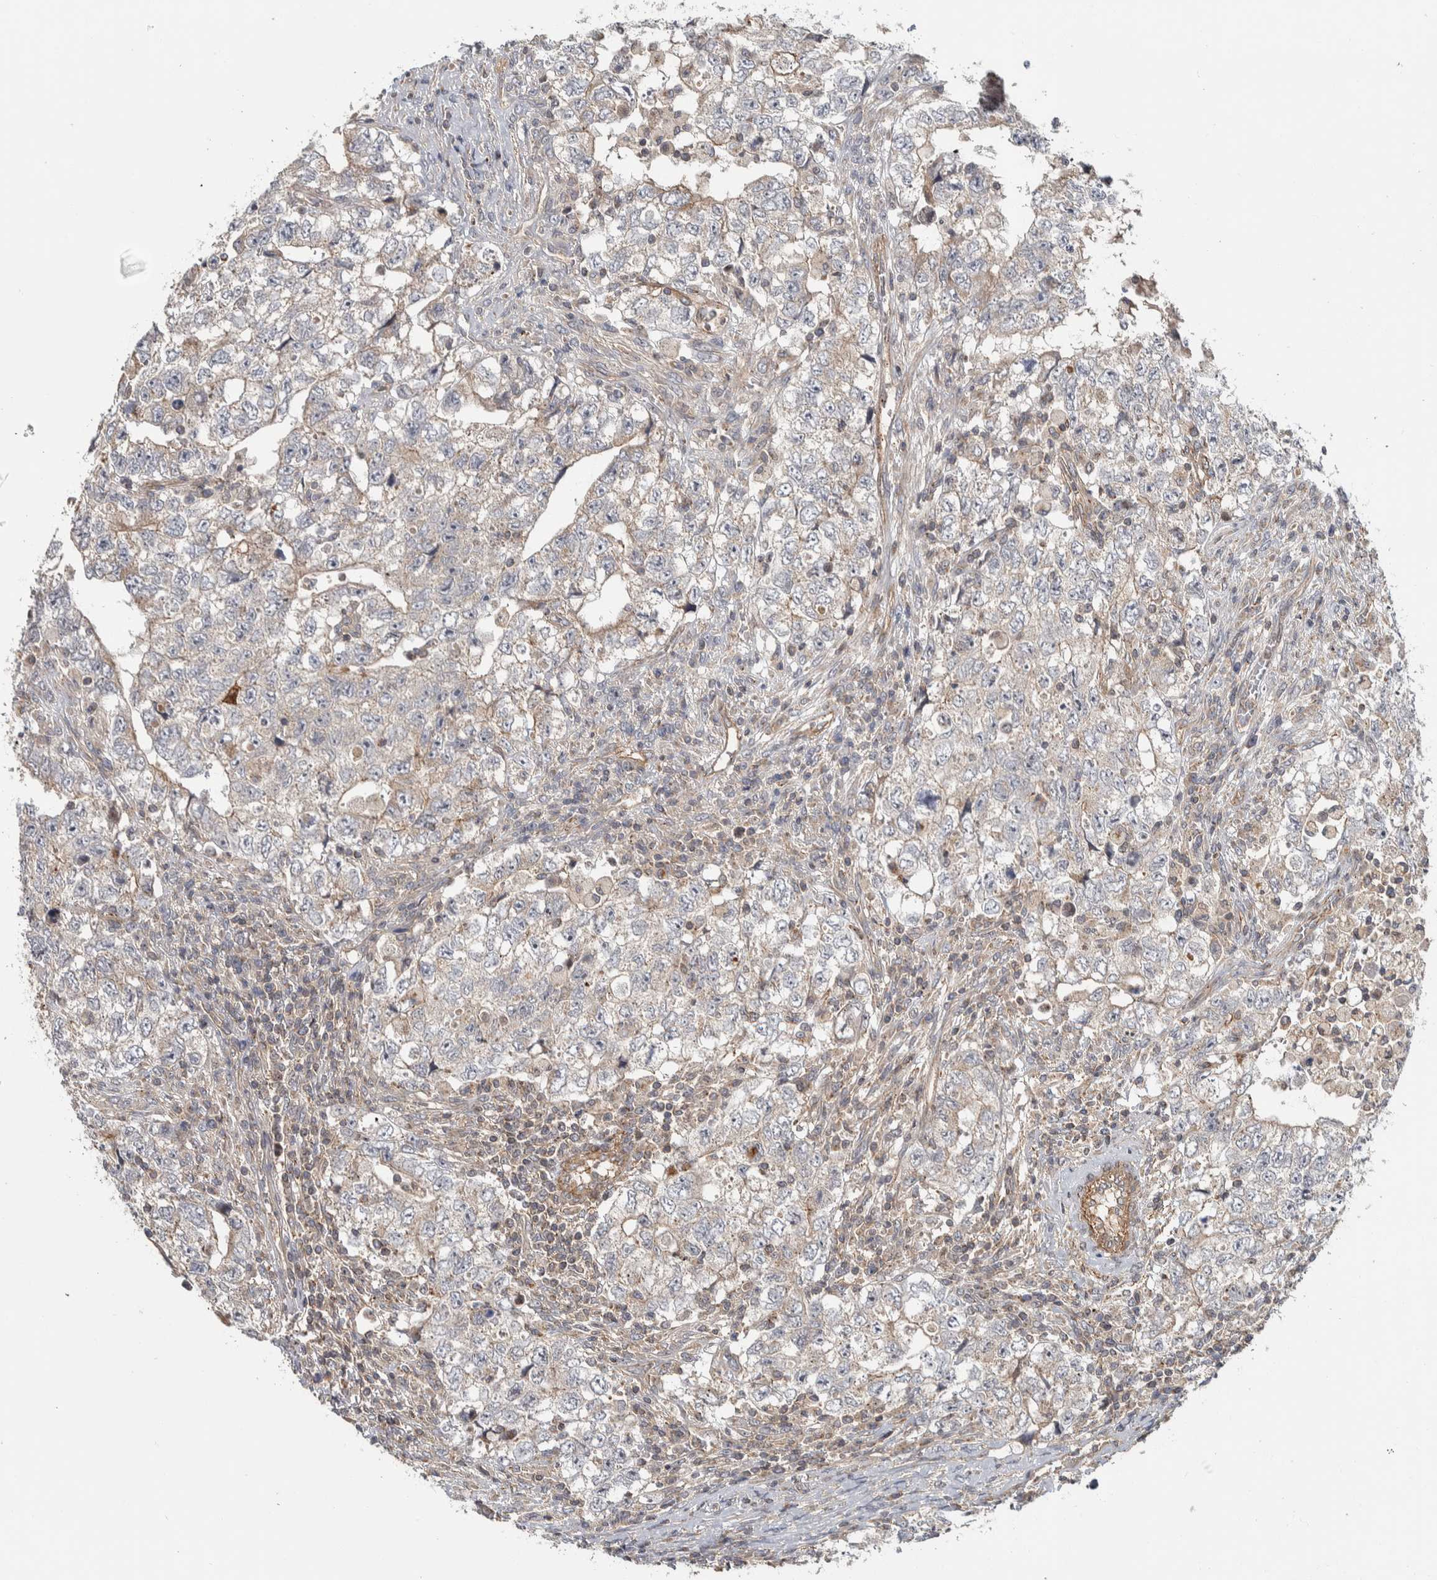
{"staining": {"intensity": "weak", "quantity": "<25%", "location": "cytoplasmic/membranous"}, "tissue": "testis cancer", "cell_type": "Tumor cells", "image_type": "cancer", "snomed": [{"axis": "morphology", "description": "Carcinoma, Embryonal, NOS"}, {"axis": "topography", "description": "Testis"}], "caption": "The IHC image has no significant staining in tumor cells of testis cancer tissue.", "gene": "CHMP4C", "patient": {"sex": "male", "age": 36}}